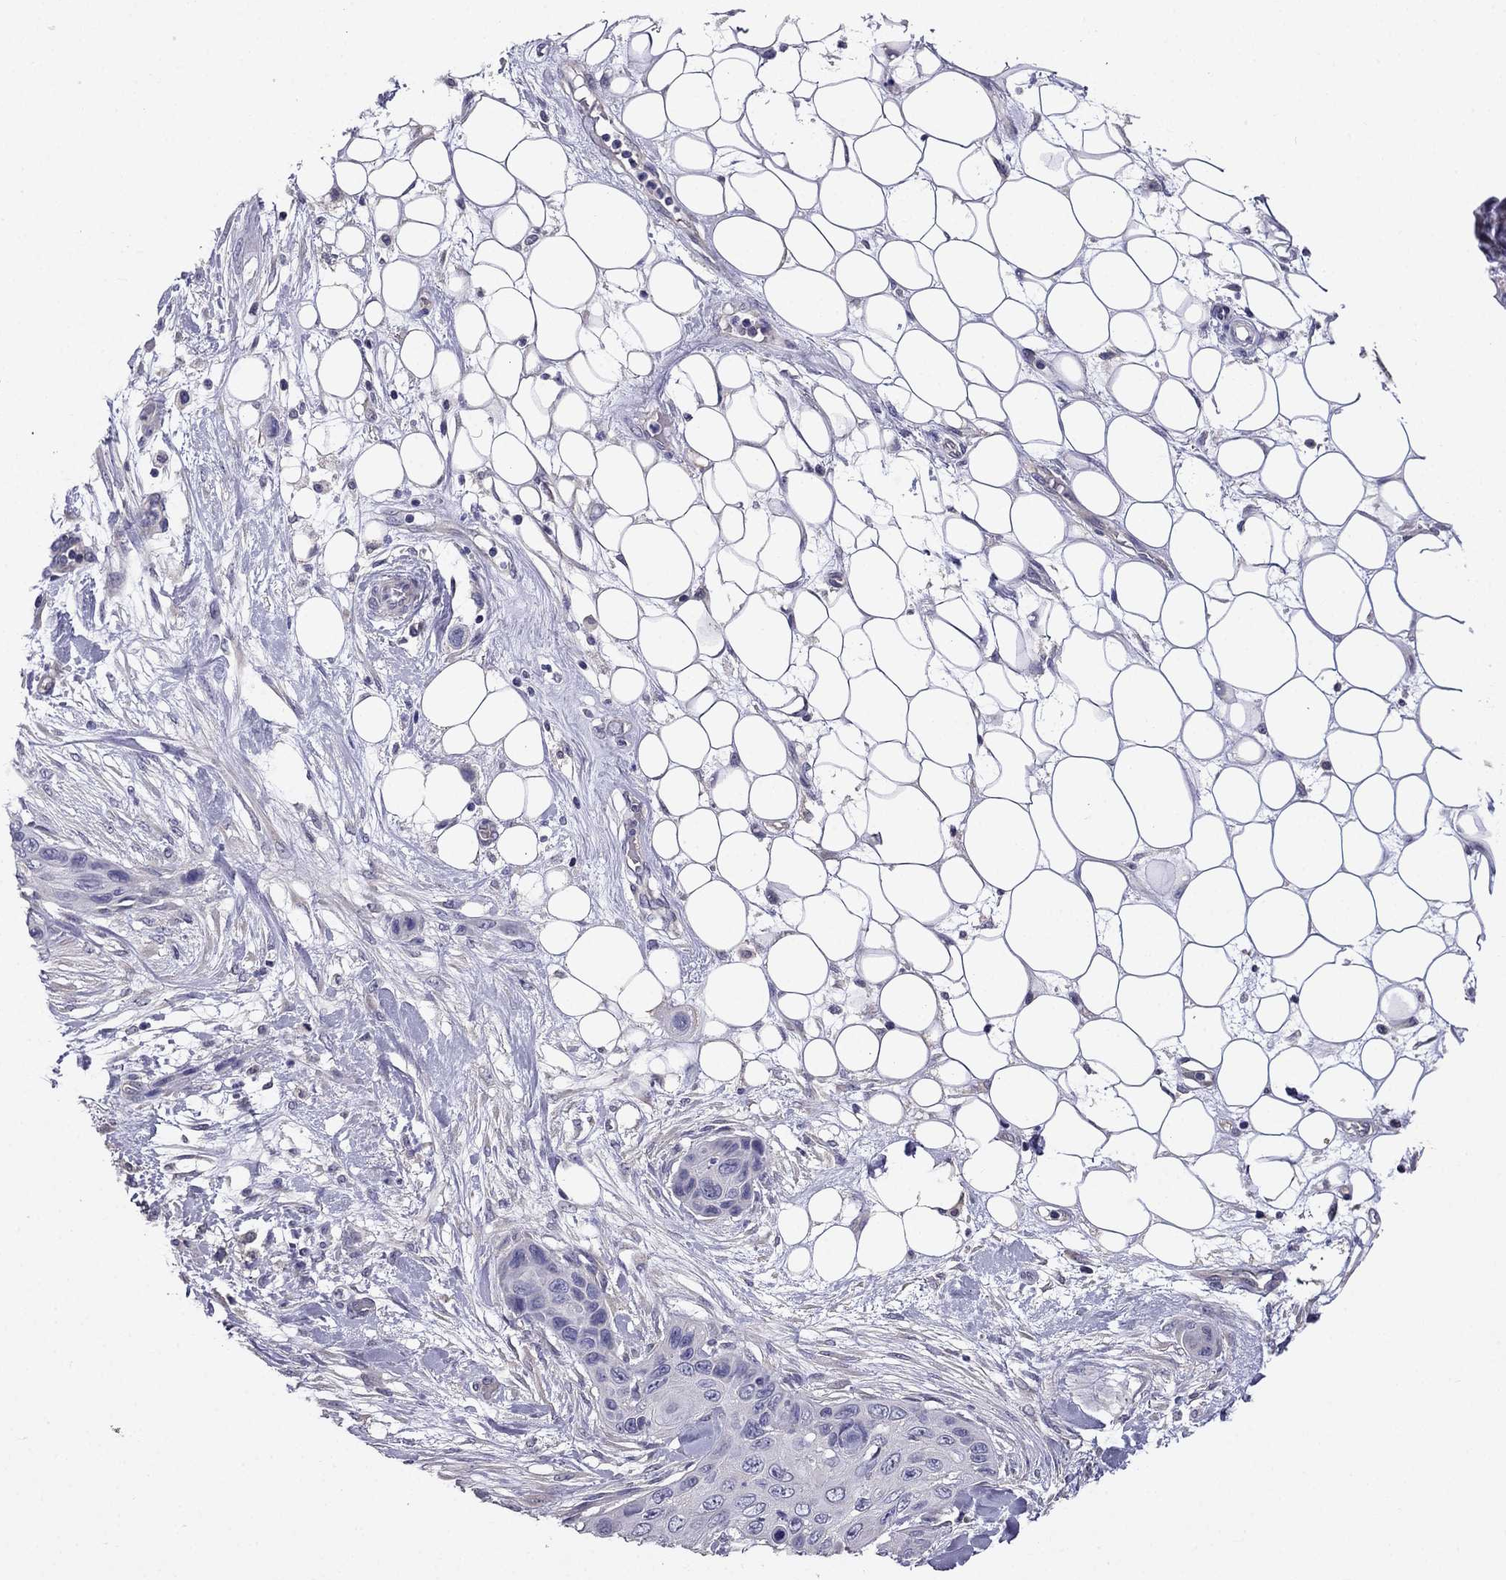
{"staining": {"intensity": "negative", "quantity": "none", "location": "none"}, "tissue": "skin cancer", "cell_type": "Tumor cells", "image_type": "cancer", "snomed": [{"axis": "morphology", "description": "Squamous cell carcinoma, NOS"}, {"axis": "topography", "description": "Skin"}], "caption": "The photomicrograph exhibits no staining of tumor cells in skin cancer (squamous cell carcinoma).", "gene": "SCNN1D", "patient": {"sex": "male", "age": 79}}